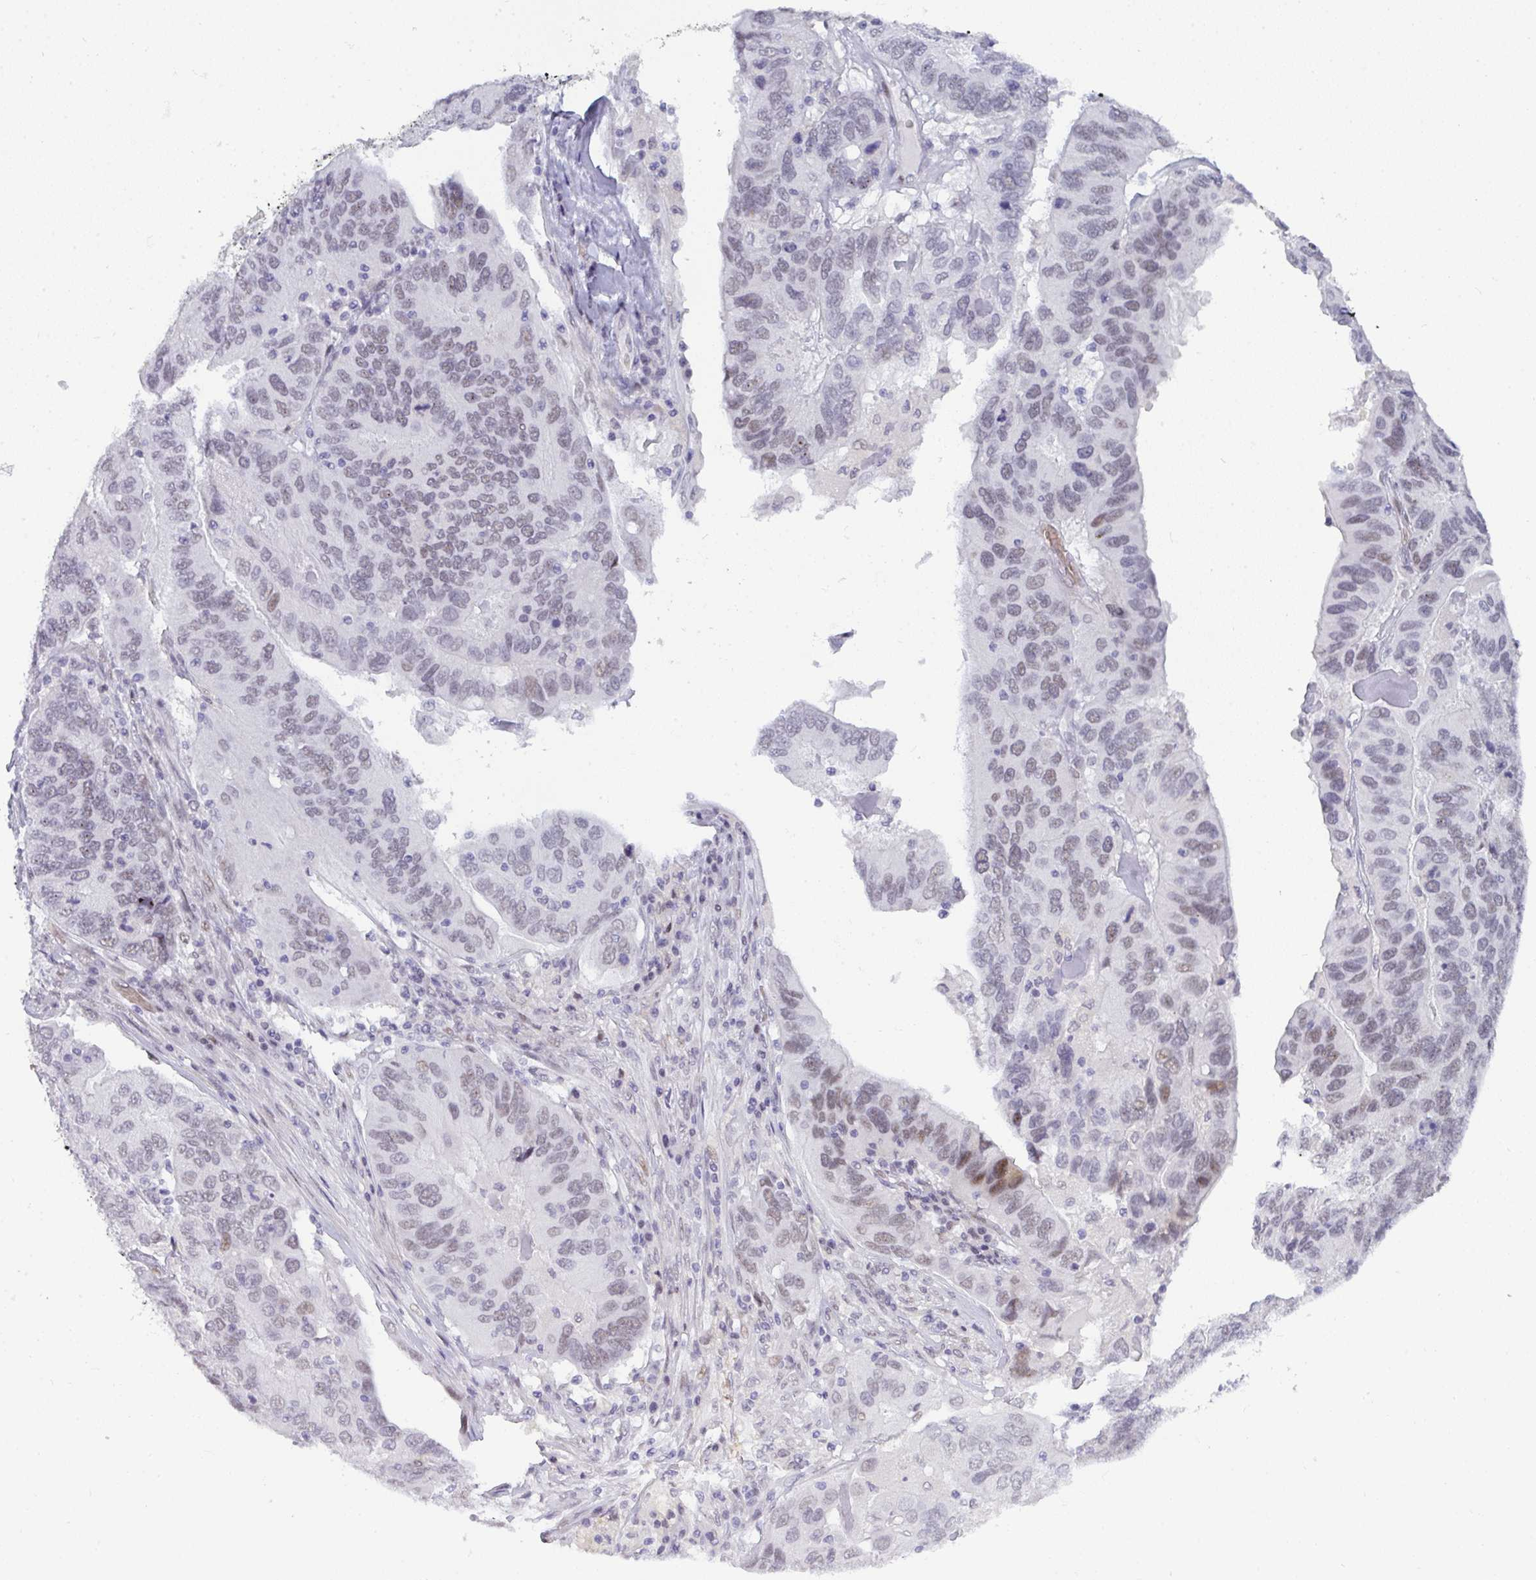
{"staining": {"intensity": "weak", "quantity": "<25%", "location": "nuclear"}, "tissue": "ovarian cancer", "cell_type": "Tumor cells", "image_type": "cancer", "snomed": [{"axis": "morphology", "description": "Cystadenocarcinoma, serous, NOS"}, {"axis": "topography", "description": "Ovary"}], "caption": "Immunohistochemistry (IHC) of human ovarian cancer (serous cystadenocarcinoma) demonstrates no expression in tumor cells.", "gene": "TNMD", "patient": {"sex": "female", "age": 79}}